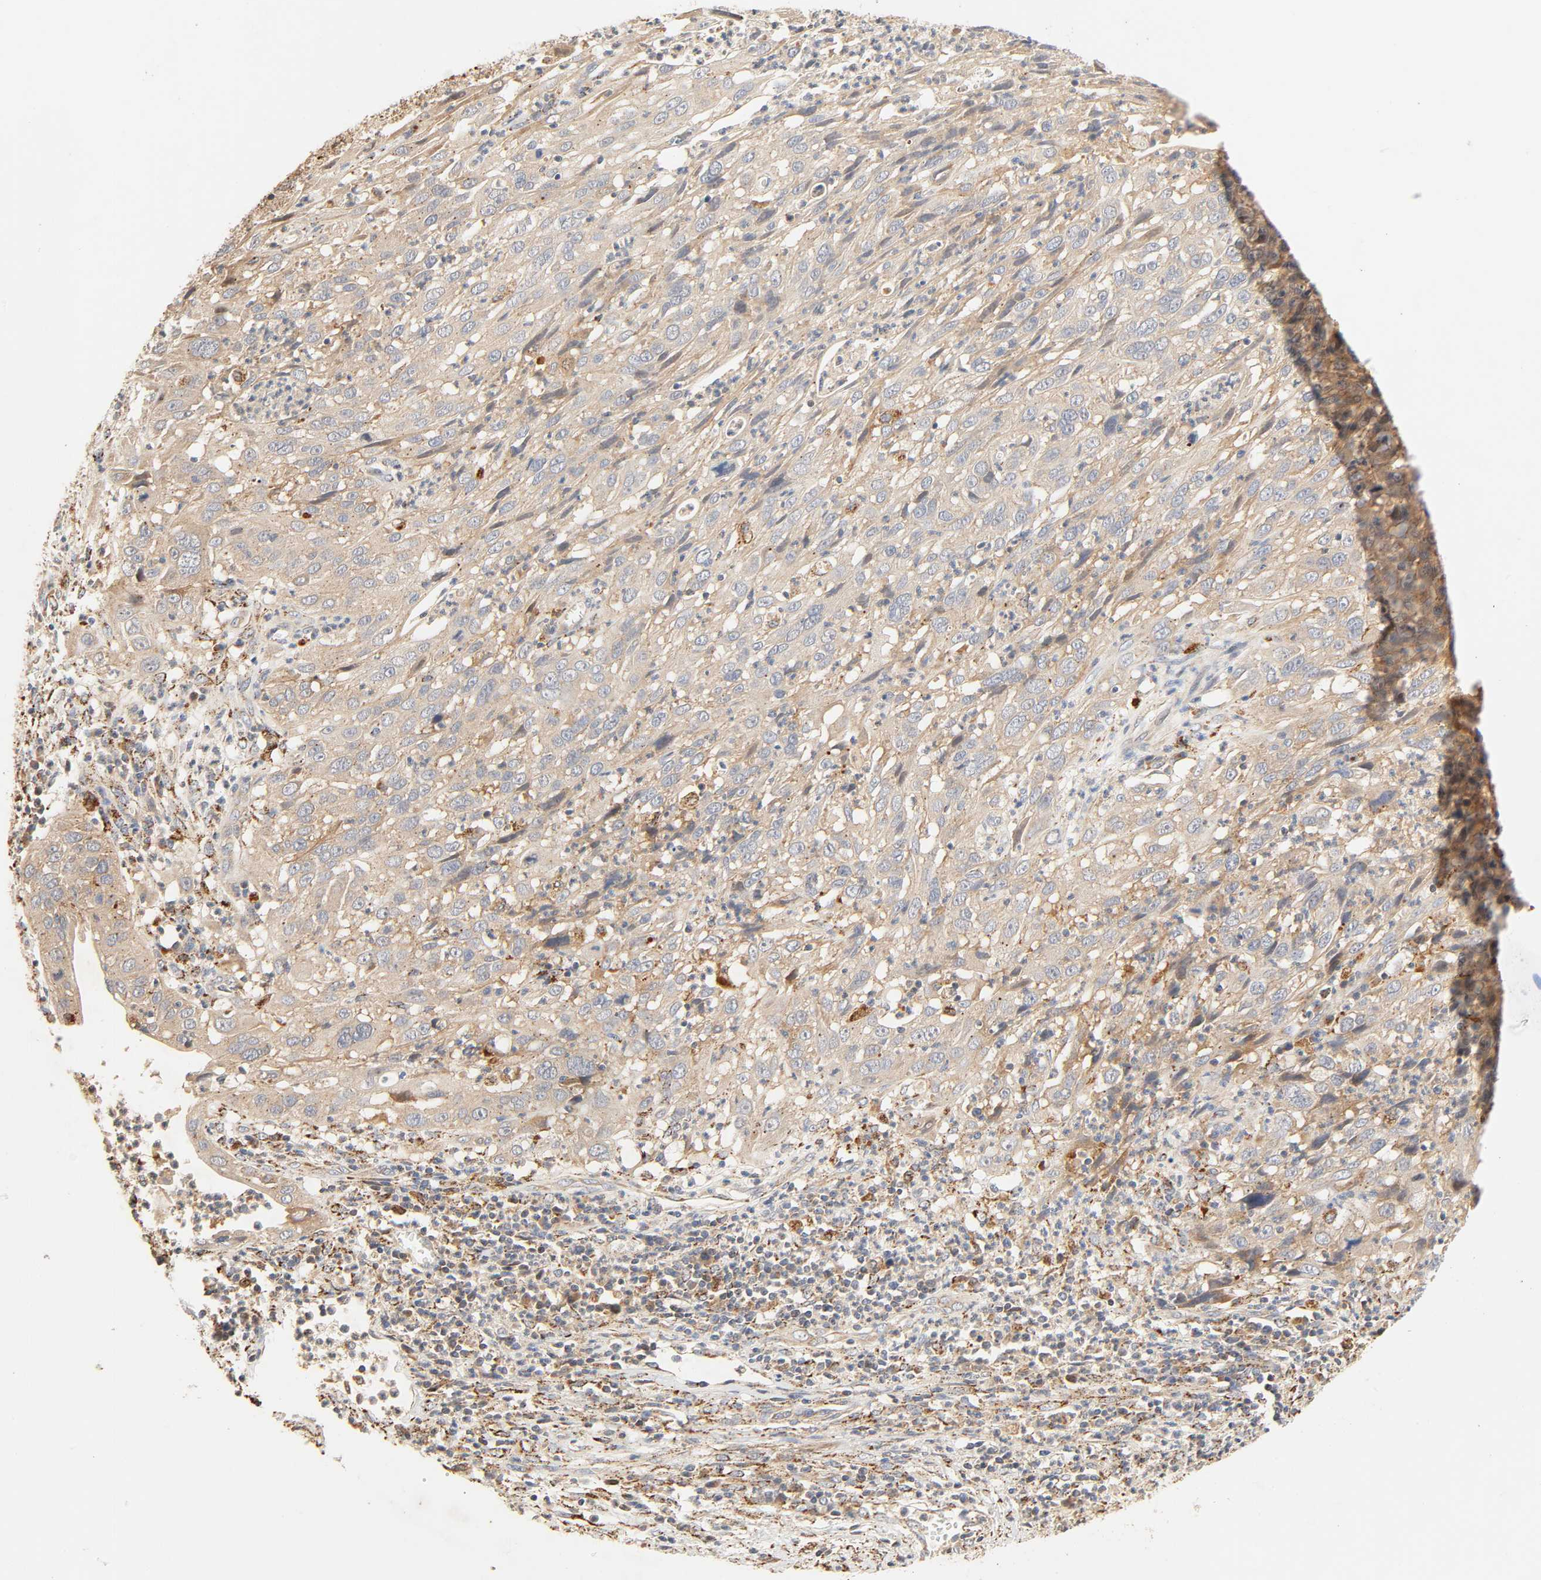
{"staining": {"intensity": "weak", "quantity": ">75%", "location": "cytoplasmic/membranous"}, "tissue": "cervical cancer", "cell_type": "Tumor cells", "image_type": "cancer", "snomed": [{"axis": "morphology", "description": "Squamous cell carcinoma, NOS"}, {"axis": "topography", "description": "Cervix"}], "caption": "Protein expression analysis of human cervical squamous cell carcinoma reveals weak cytoplasmic/membranous positivity in about >75% of tumor cells.", "gene": "MAPK6", "patient": {"sex": "female", "age": 32}}